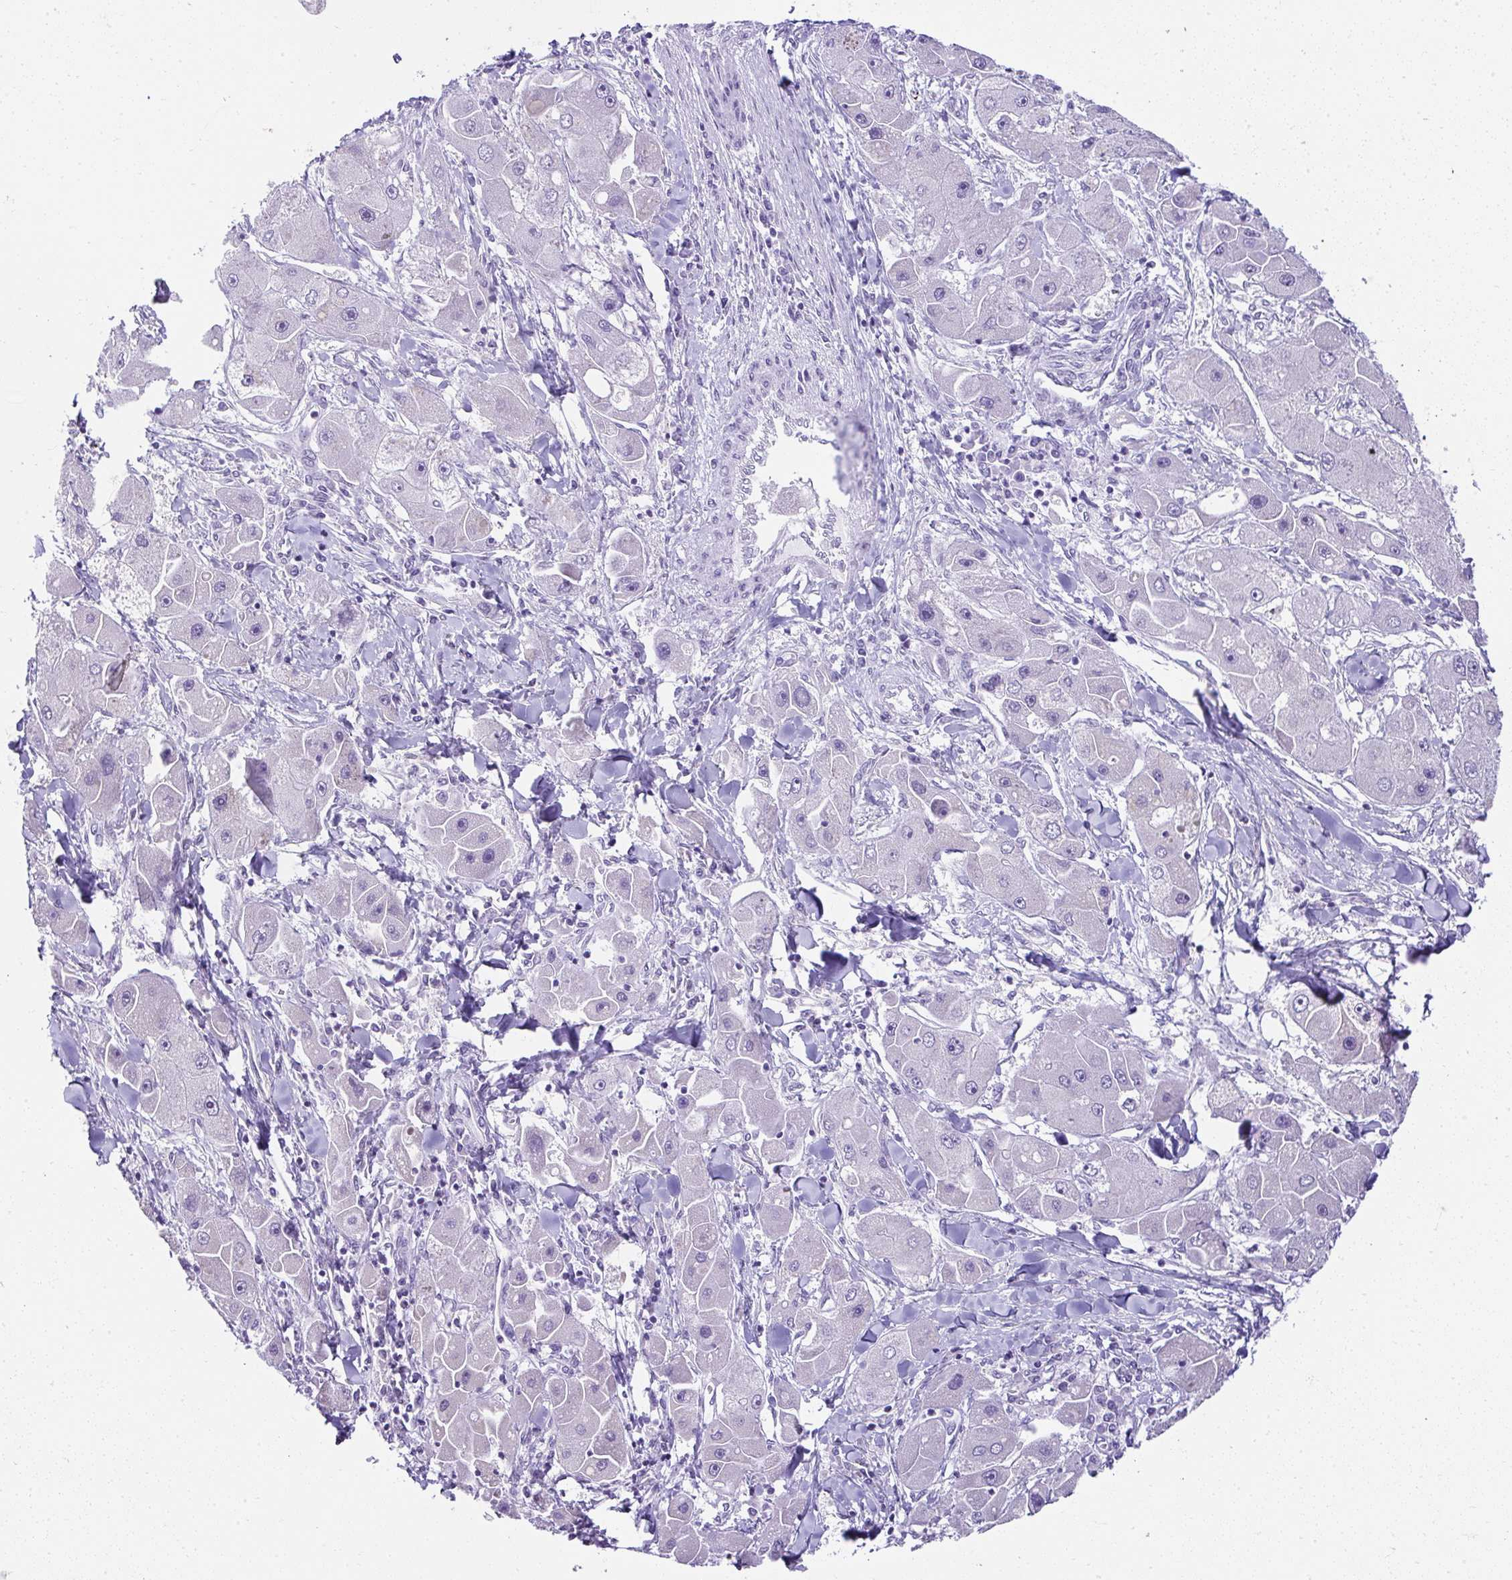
{"staining": {"intensity": "negative", "quantity": "none", "location": "none"}, "tissue": "liver cancer", "cell_type": "Tumor cells", "image_type": "cancer", "snomed": [{"axis": "morphology", "description": "Carcinoma, Hepatocellular, NOS"}, {"axis": "topography", "description": "Liver"}], "caption": "Tumor cells show no significant protein positivity in liver cancer. Brightfield microscopy of IHC stained with DAB (brown) and hematoxylin (blue), captured at high magnification.", "gene": "RNF183", "patient": {"sex": "male", "age": 24}}